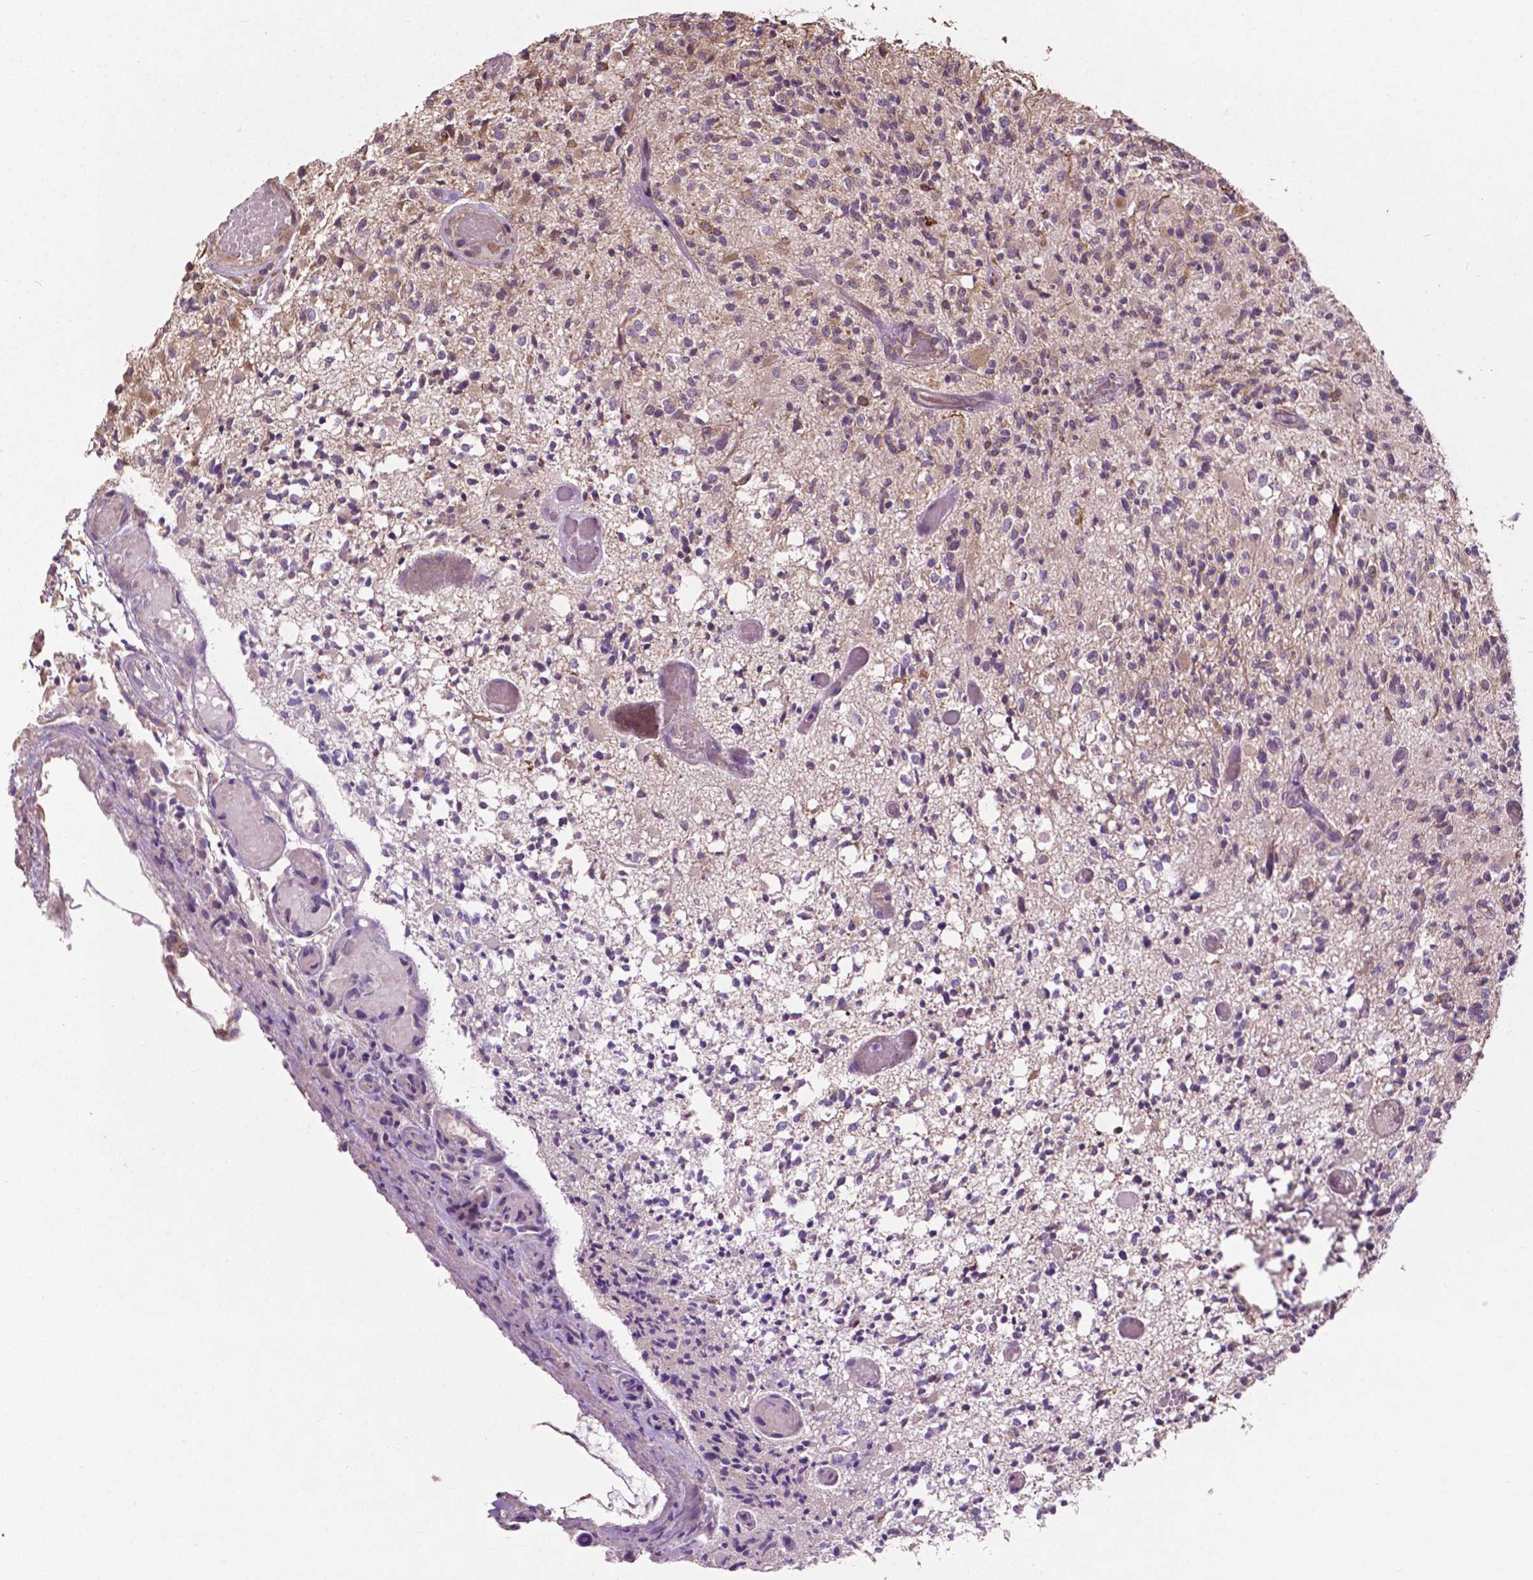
{"staining": {"intensity": "negative", "quantity": "none", "location": "none"}, "tissue": "glioma", "cell_type": "Tumor cells", "image_type": "cancer", "snomed": [{"axis": "morphology", "description": "Glioma, malignant, High grade"}, {"axis": "topography", "description": "Brain"}], "caption": "Tumor cells show no significant protein positivity in malignant high-grade glioma.", "gene": "MBTPS1", "patient": {"sex": "female", "age": 63}}